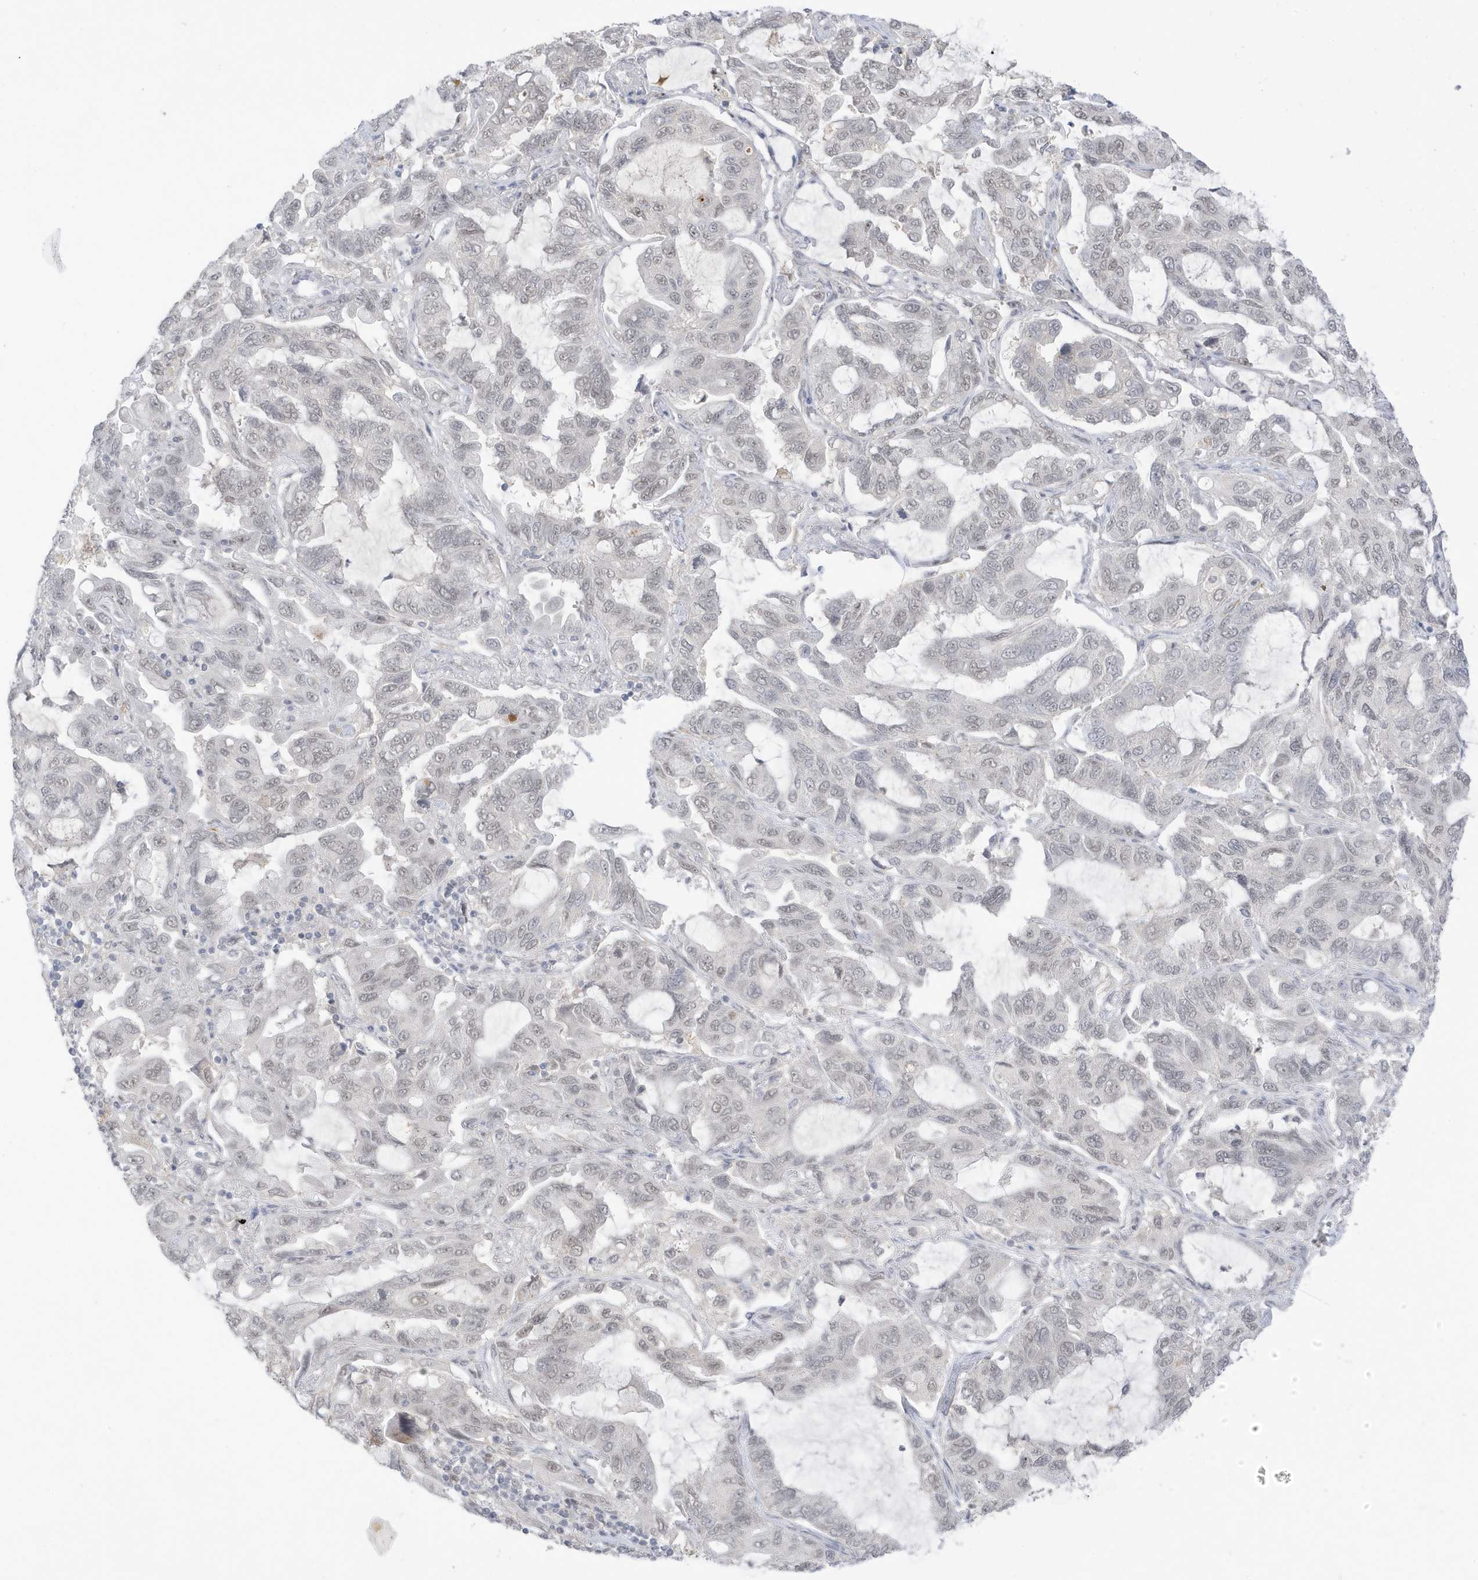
{"staining": {"intensity": "negative", "quantity": "none", "location": "none"}, "tissue": "lung cancer", "cell_type": "Tumor cells", "image_type": "cancer", "snomed": [{"axis": "morphology", "description": "Adenocarcinoma, NOS"}, {"axis": "topography", "description": "Lung"}], "caption": "Immunohistochemical staining of lung cancer reveals no significant expression in tumor cells.", "gene": "MSL3", "patient": {"sex": "male", "age": 64}}